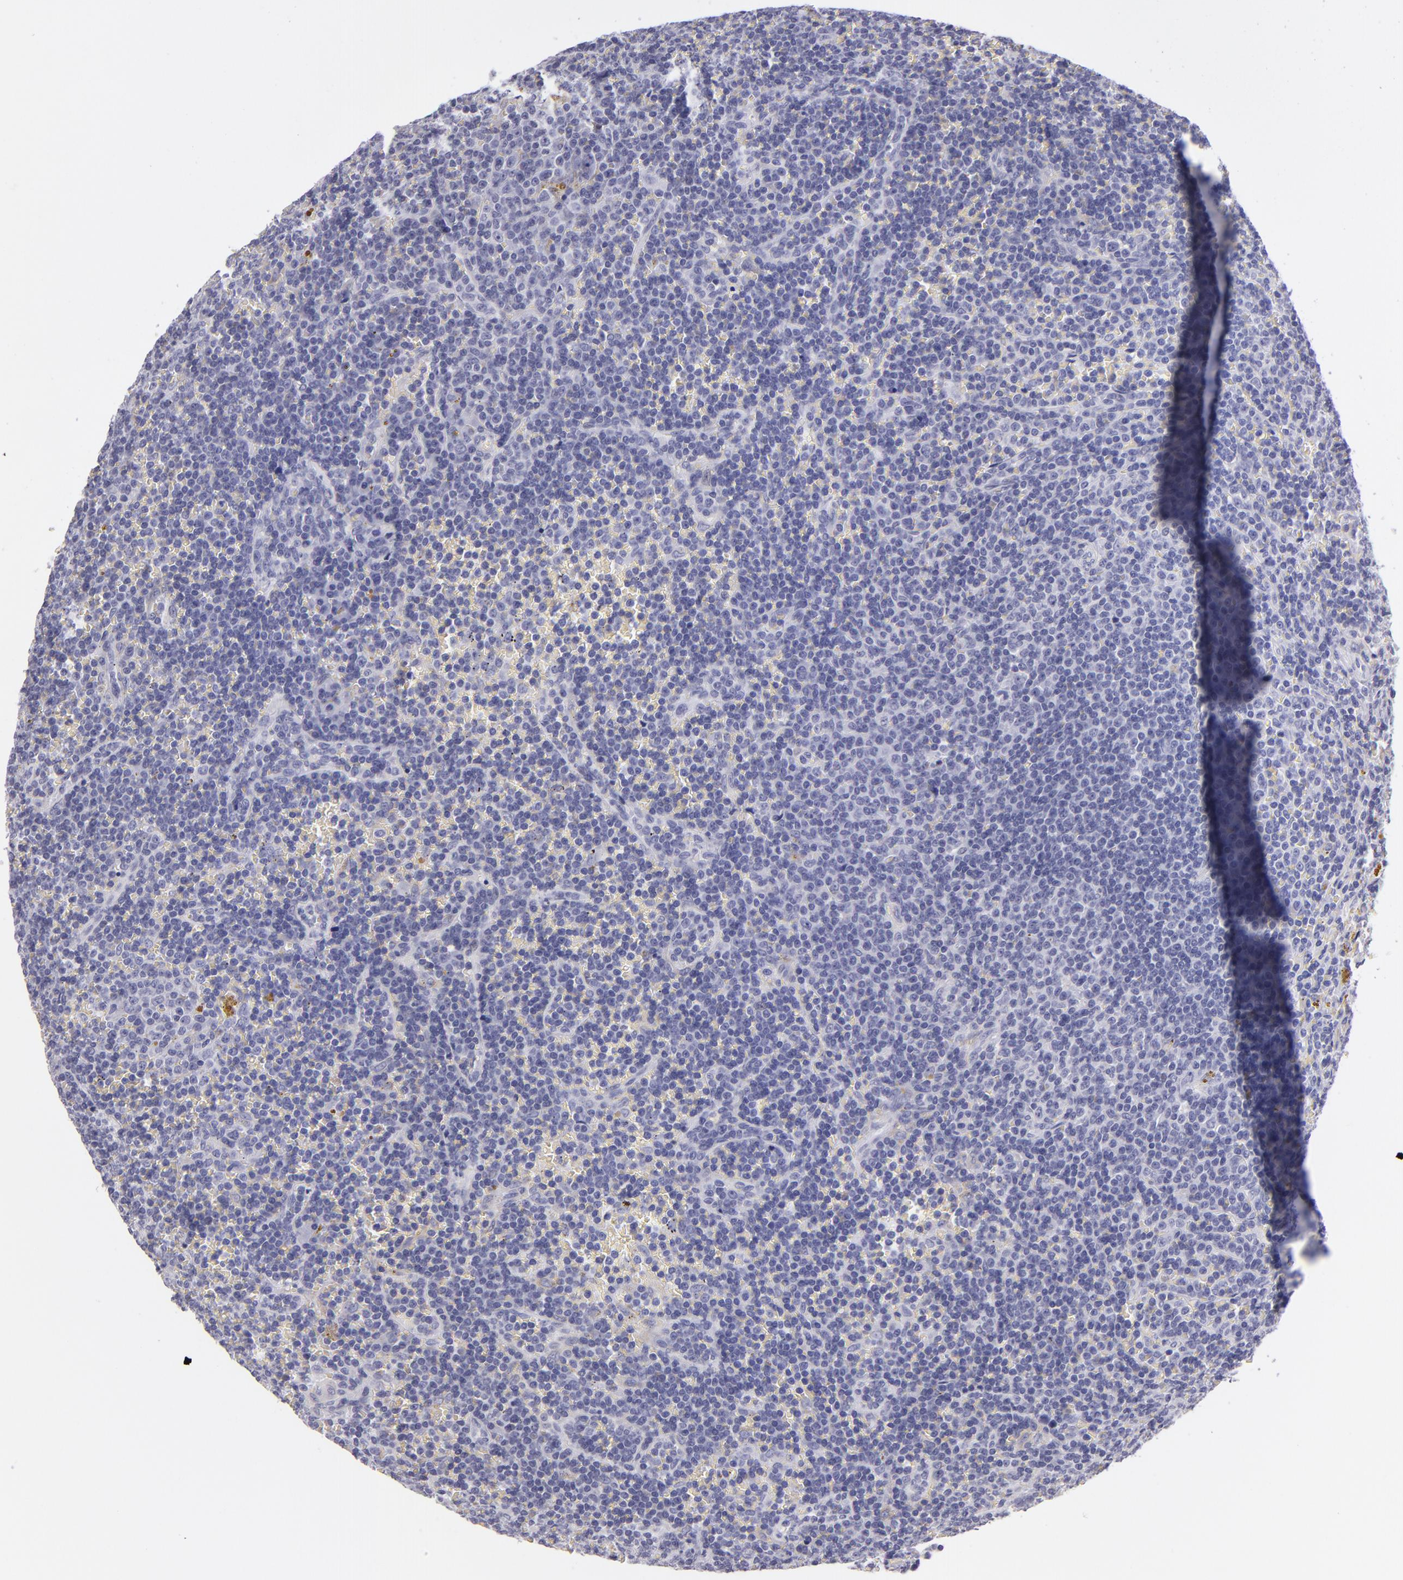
{"staining": {"intensity": "negative", "quantity": "none", "location": "none"}, "tissue": "lymphoma", "cell_type": "Tumor cells", "image_type": "cancer", "snomed": [{"axis": "morphology", "description": "Malignant lymphoma, non-Hodgkin's type, Low grade"}, {"axis": "topography", "description": "Spleen"}], "caption": "The image shows no significant expression in tumor cells of lymphoma. (Stains: DAB immunohistochemistry (IHC) with hematoxylin counter stain, Microscopy: brightfield microscopy at high magnification).", "gene": "VIL1", "patient": {"sex": "male", "age": 80}}